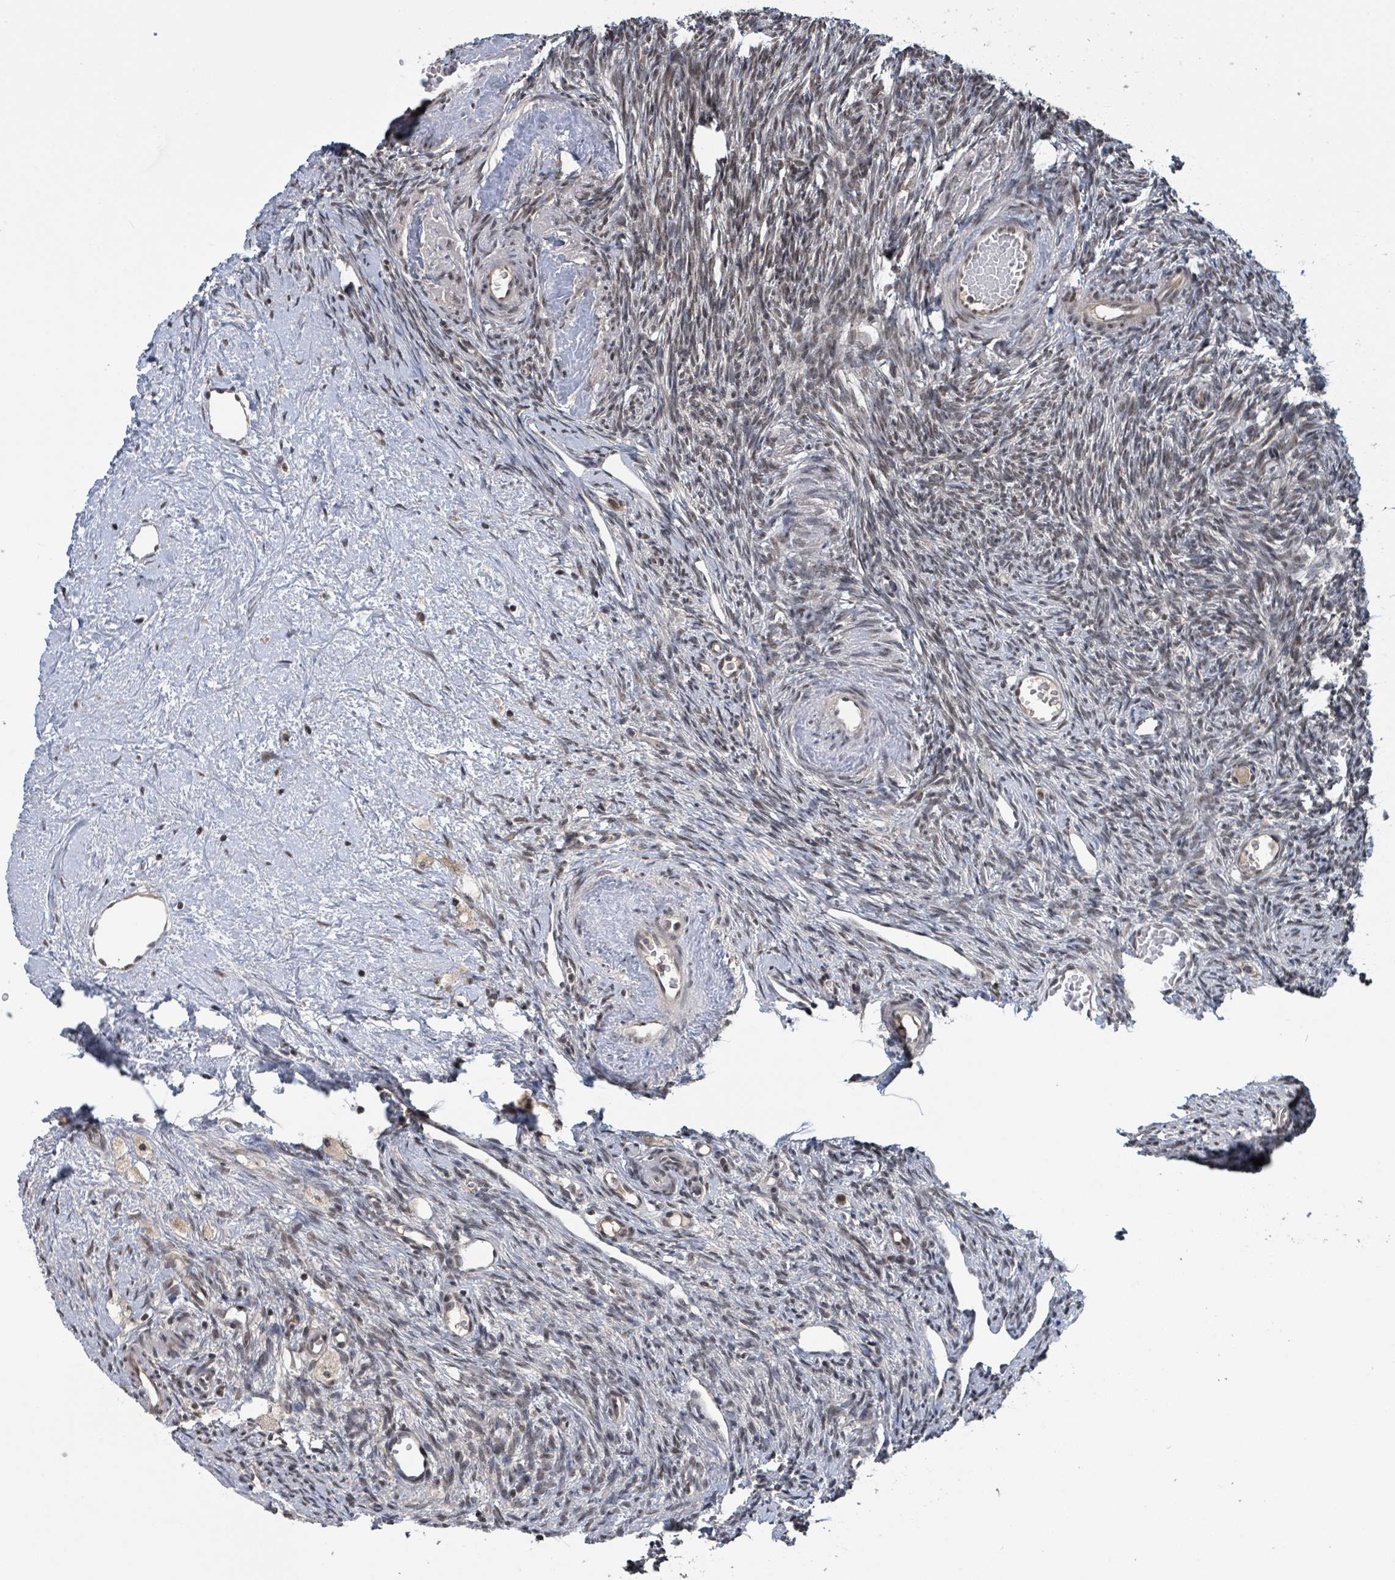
{"staining": {"intensity": "weak", "quantity": "25%-75%", "location": "nuclear"}, "tissue": "ovary", "cell_type": "Ovarian stroma cells", "image_type": "normal", "snomed": [{"axis": "morphology", "description": "Normal tissue, NOS"}, {"axis": "topography", "description": "Ovary"}], "caption": "IHC histopathology image of benign human ovary stained for a protein (brown), which reveals low levels of weak nuclear expression in about 25%-75% of ovarian stroma cells.", "gene": "ZBTB14", "patient": {"sex": "female", "age": 51}}